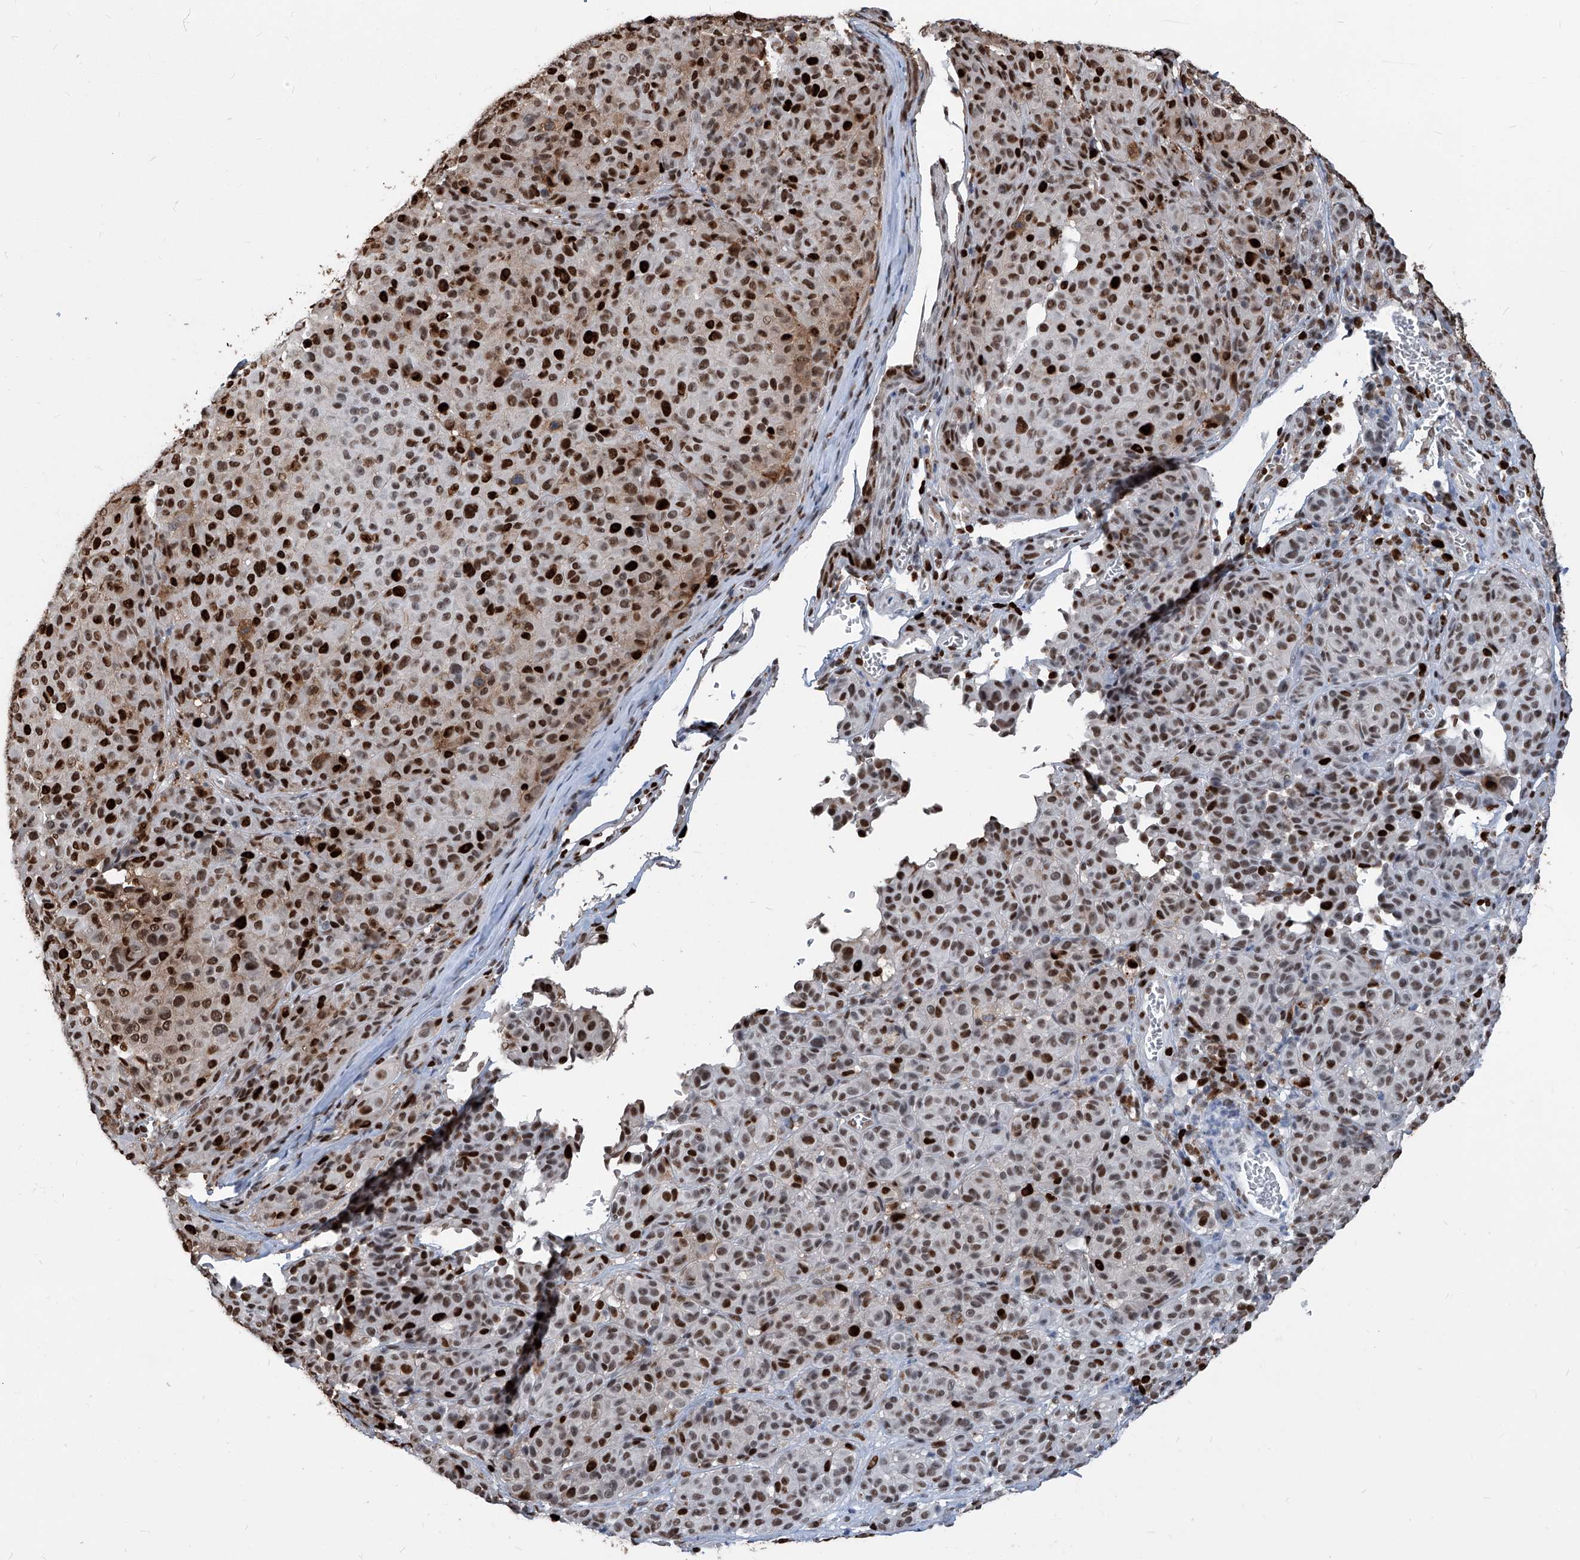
{"staining": {"intensity": "strong", "quantity": ">75%", "location": "cytoplasmic/membranous,nuclear"}, "tissue": "melanoma", "cell_type": "Tumor cells", "image_type": "cancer", "snomed": [{"axis": "morphology", "description": "Malignant melanoma, NOS"}, {"axis": "topography", "description": "Skin"}], "caption": "Malignant melanoma stained for a protein (brown) displays strong cytoplasmic/membranous and nuclear positive positivity in about >75% of tumor cells.", "gene": "PCNA", "patient": {"sex": "male", "age": 73}}